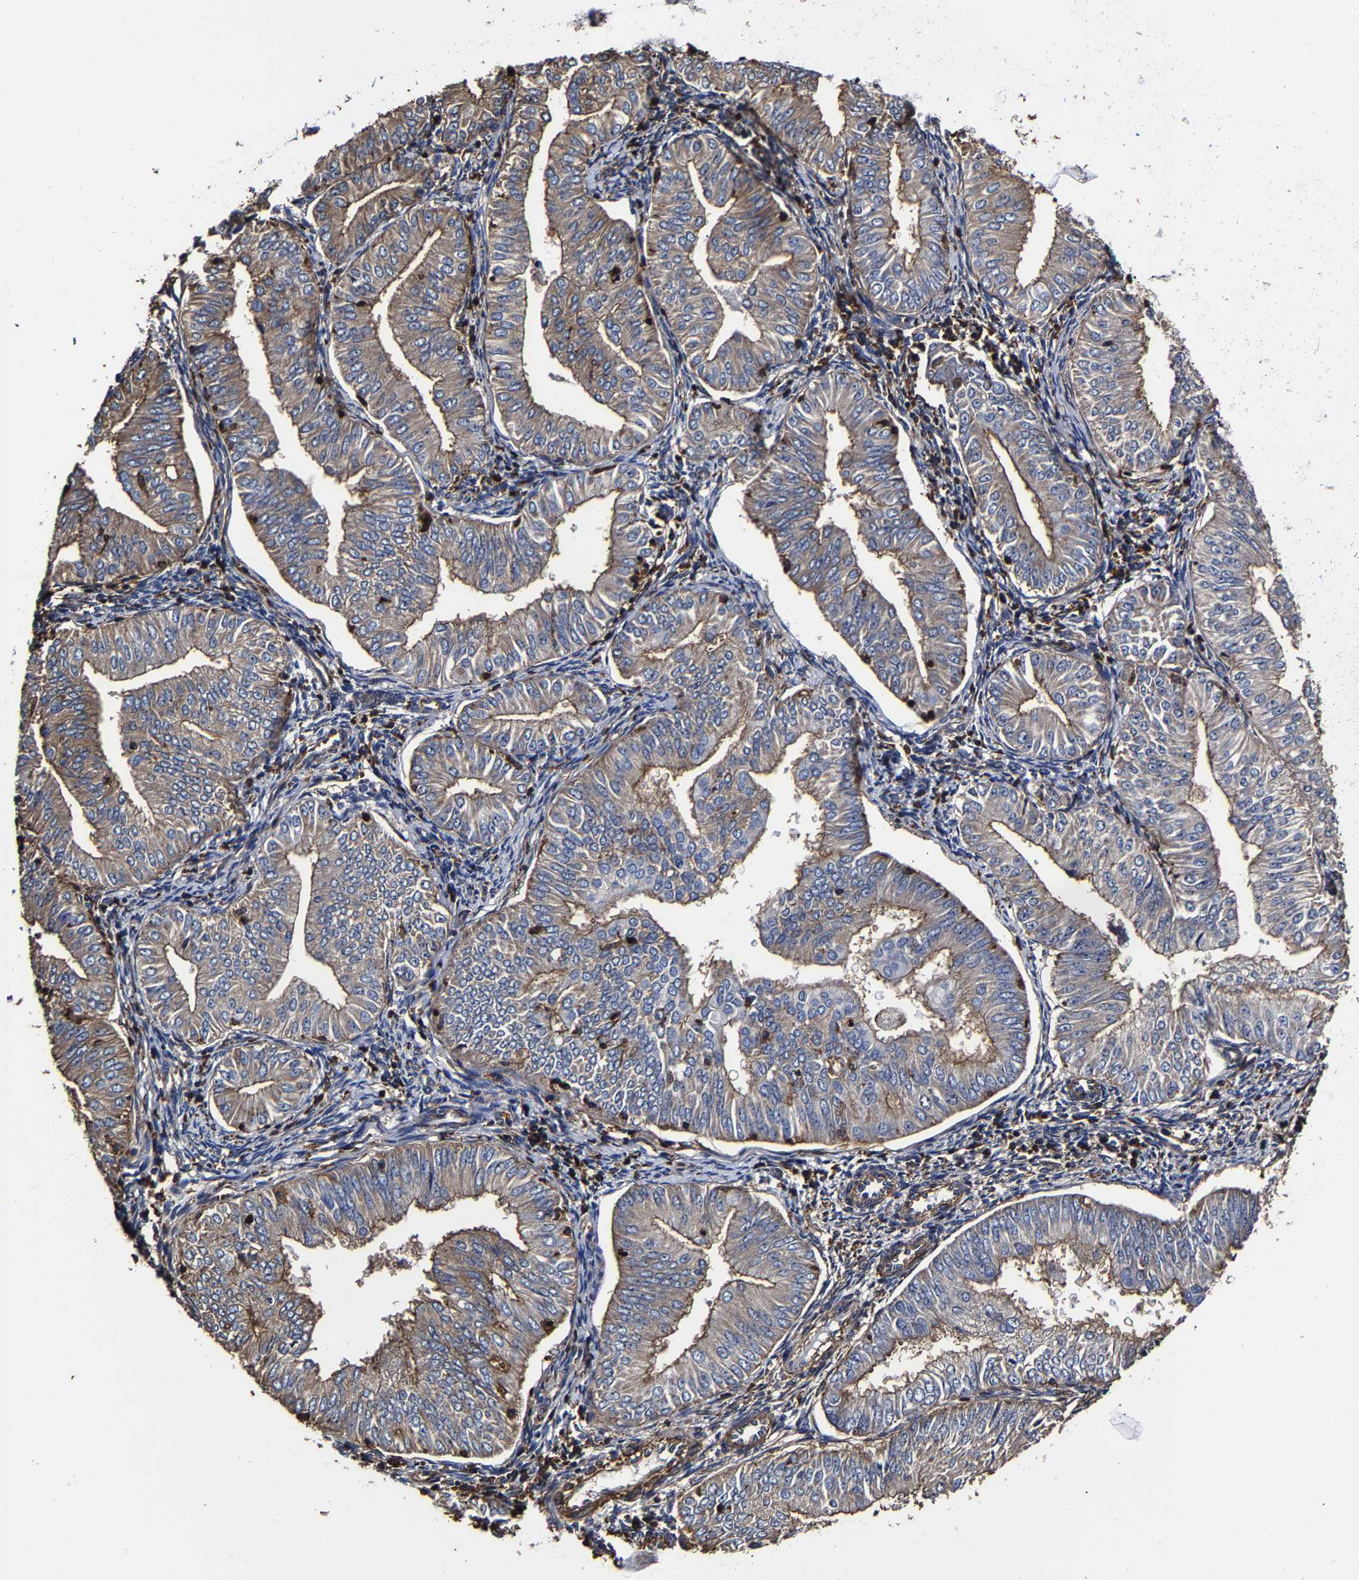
{"staining": {"intensity": "weak", "quantity": ">75%", "location": "cytoplasmic/membranous"}, "tissue": "endometrial cancer", "cell_type": "Tumor cells", "image_type": "cancer", "snomed": [{"axis": "morphology", "description": "Normal tissue, NOS"}, {"axis": "morphology", "description": "Adenocarcinoma, NOS"}, {"axis": "topography", "description": "Endometrium"}], "caption": "Human adenocarcinoma (endometrial) stained with a brown dye reveals weak cytoplasmic/membranous positive positivity in about >75% of tumor cells.", "gene": "SSH3", "patient": {"sex": "female", "age": 53}}